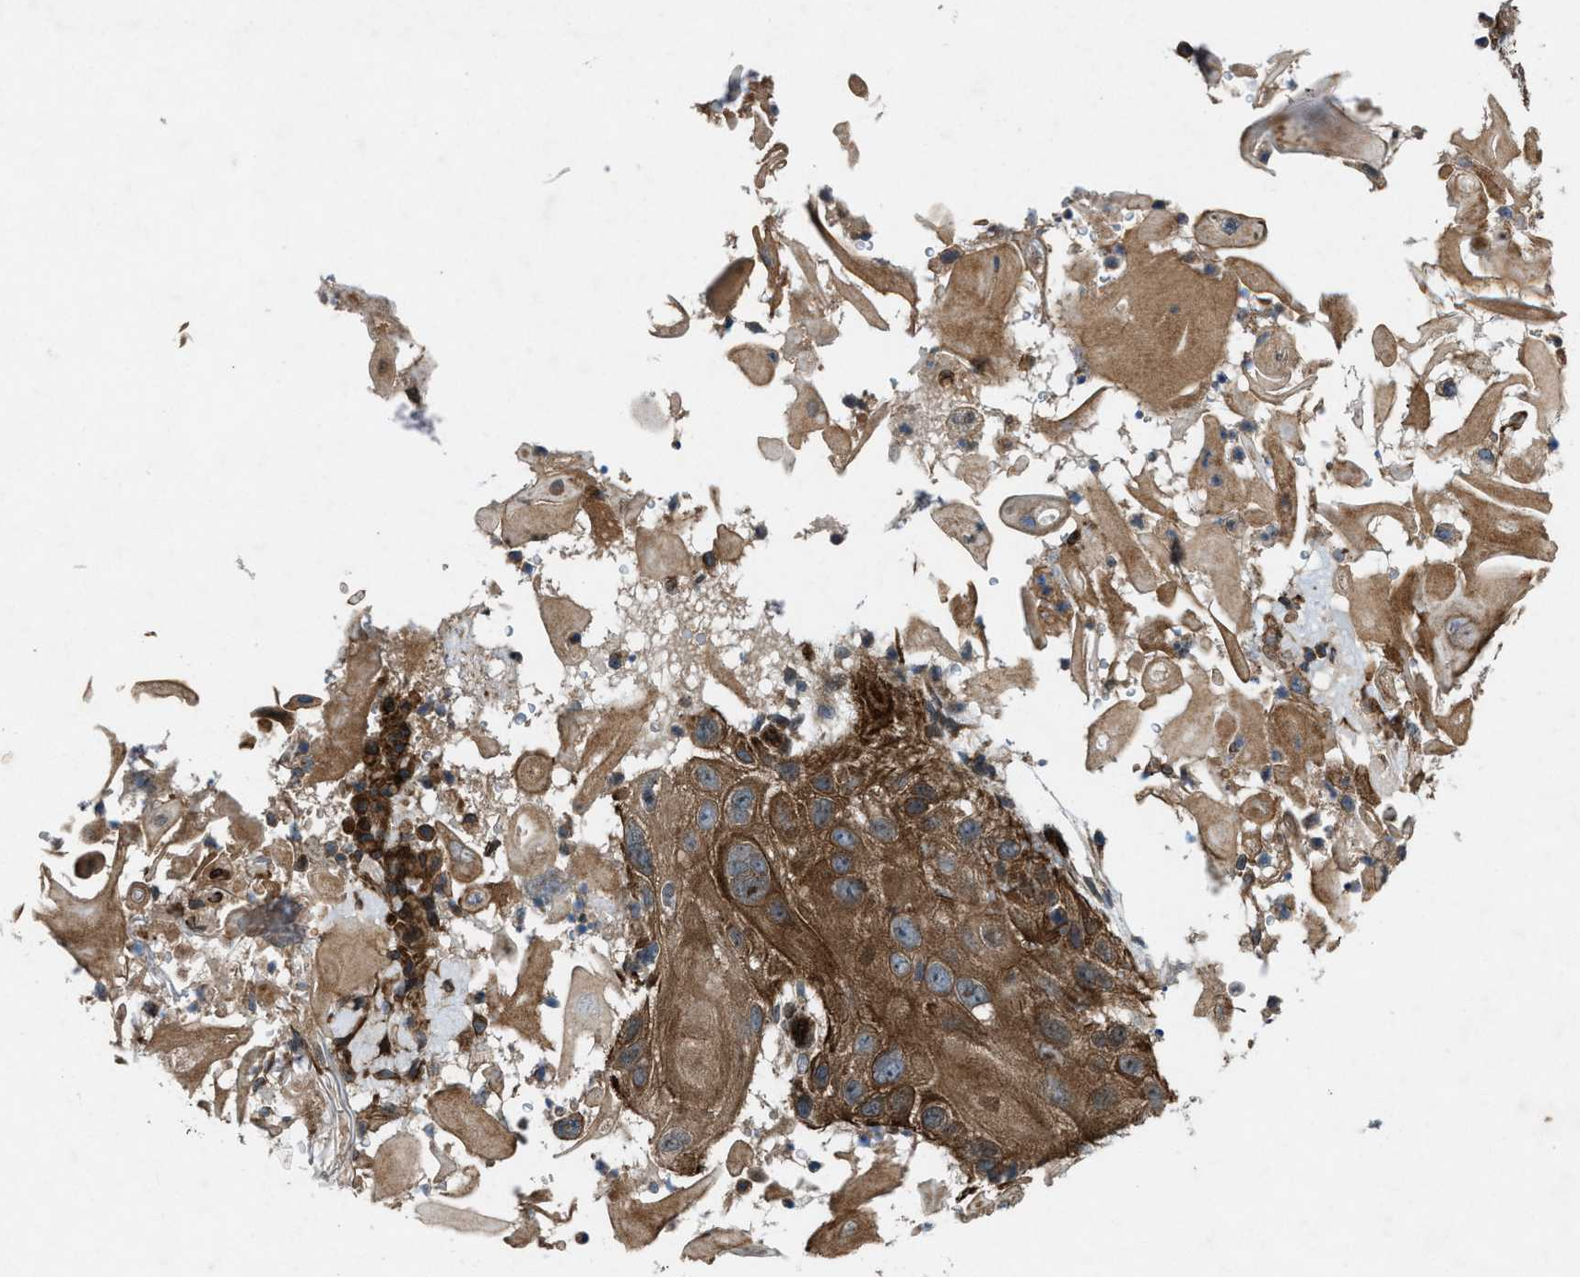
{"staining": {"intensity": "moderate", "quantity": ">75%", "location": "cytoplasmic/membranous"}, "tissue": "skin cancer", "cell_type": "Tumor cells", "image_type": "cancer", "snomed": [{"axis": "morphology", "description": "Squamous cell carcinoma, NOS"}, {"axis": "topography", "description": "Skin"}], "caption": "Squamous cell carcinoma (skin) tissue reveals moderate cytoplasmic/membranous staining in about >75% of tumor cells (Stains: DAB (3,3'-diaminobenzidine) in brown, nuclei in blue, Microscopy: brightfield microscopy at high magnification).", "gene": "URGCP", "patient": {"sex": "female", "age": 77}}